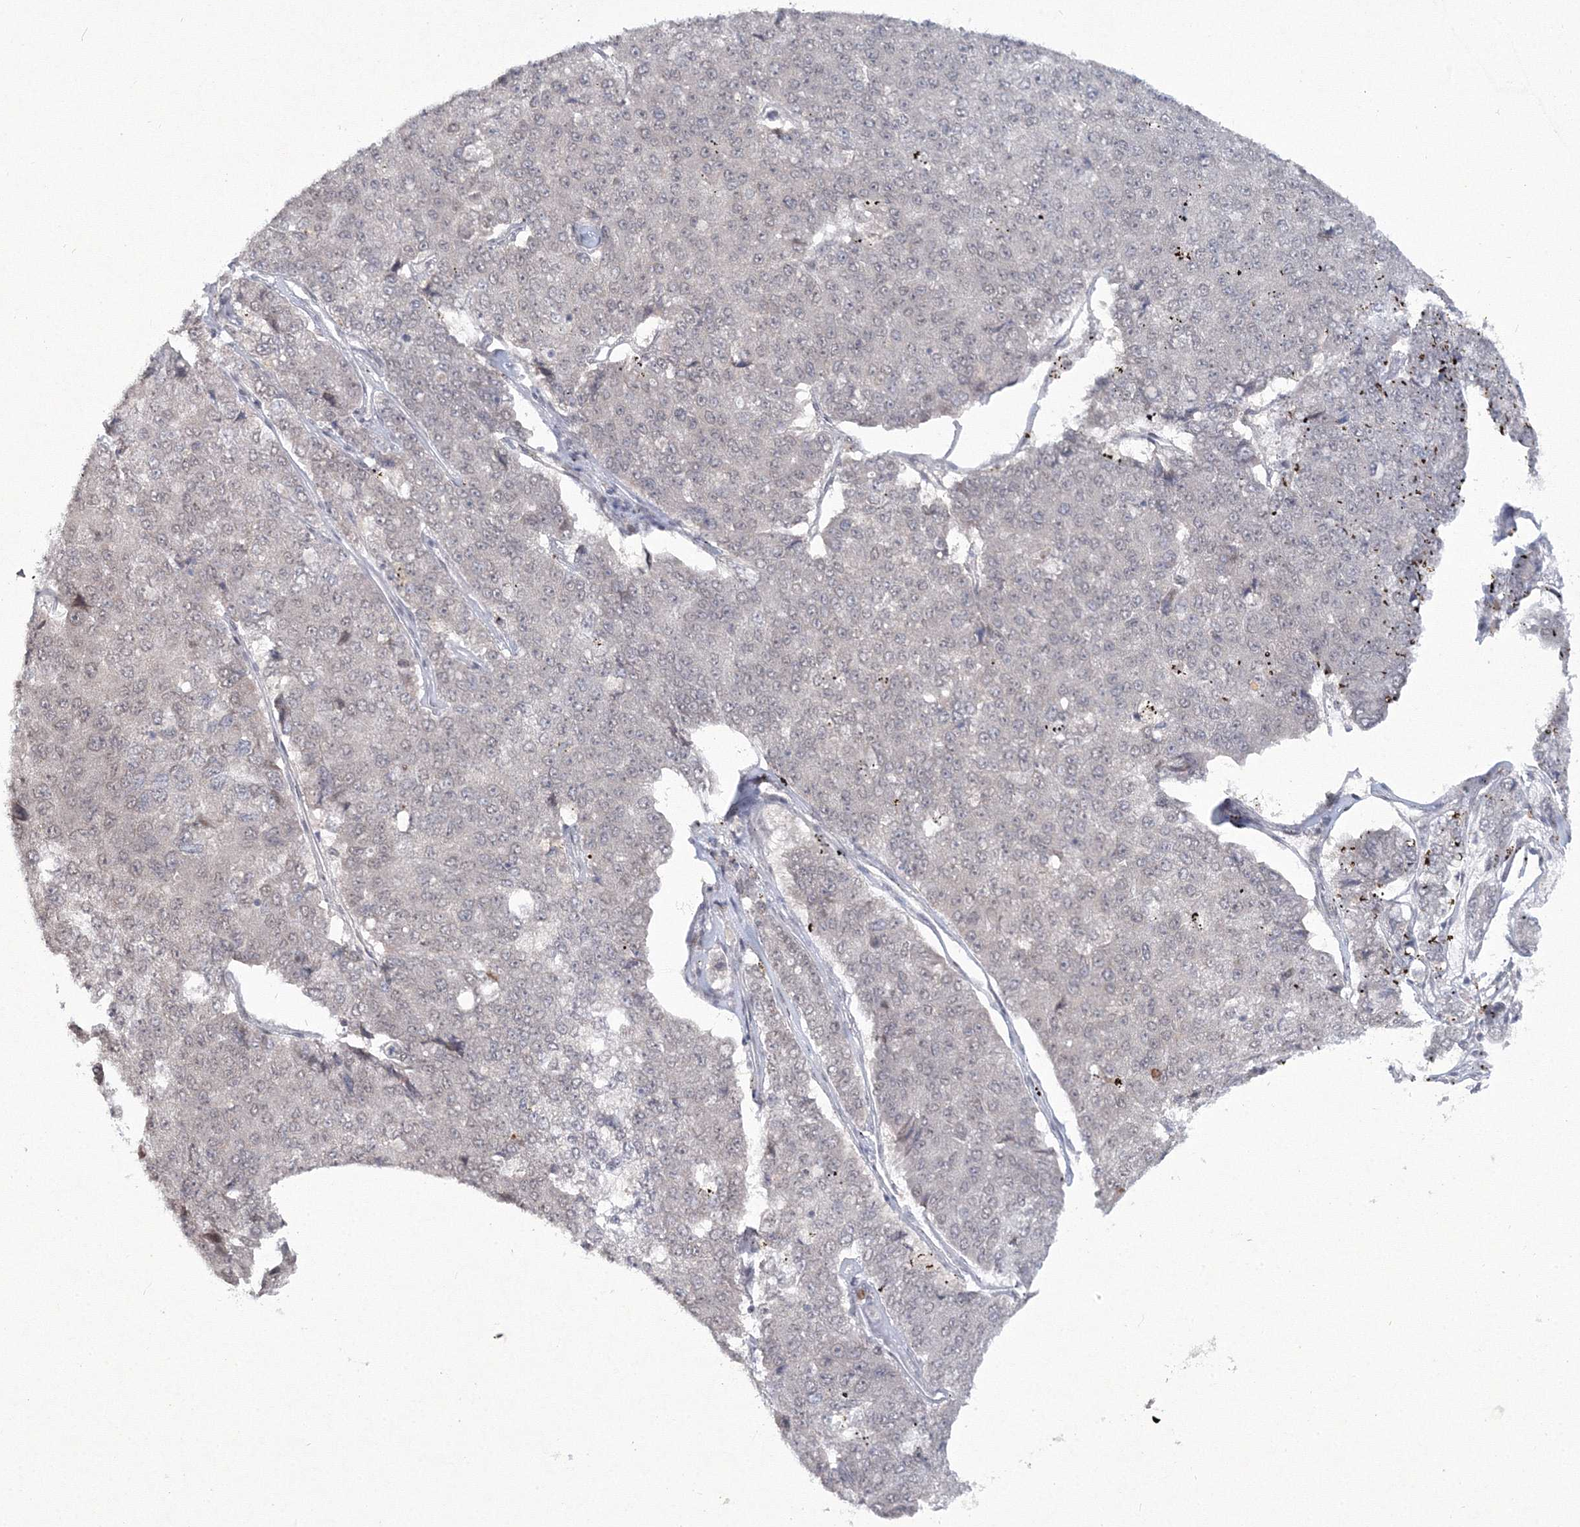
{"staining": {"intensity": "negative", "quantity": "none", "location": "none"}, "tissue": "pancreatic cancer", "cell_type": "Tumor cells", "image_type": "cancer", "snomed": [{"axis": "morphology", "description": "Adenocarcinoma, NOS"}, {"axis": "topography", "description": "Pancreas"}], "caption": "Image shows no protein expression in tumor cells of adenocarcinoma (pancreatic) tissue.", "gene": "C3orf33", "patient": {"sex": "male", "age": 50}}